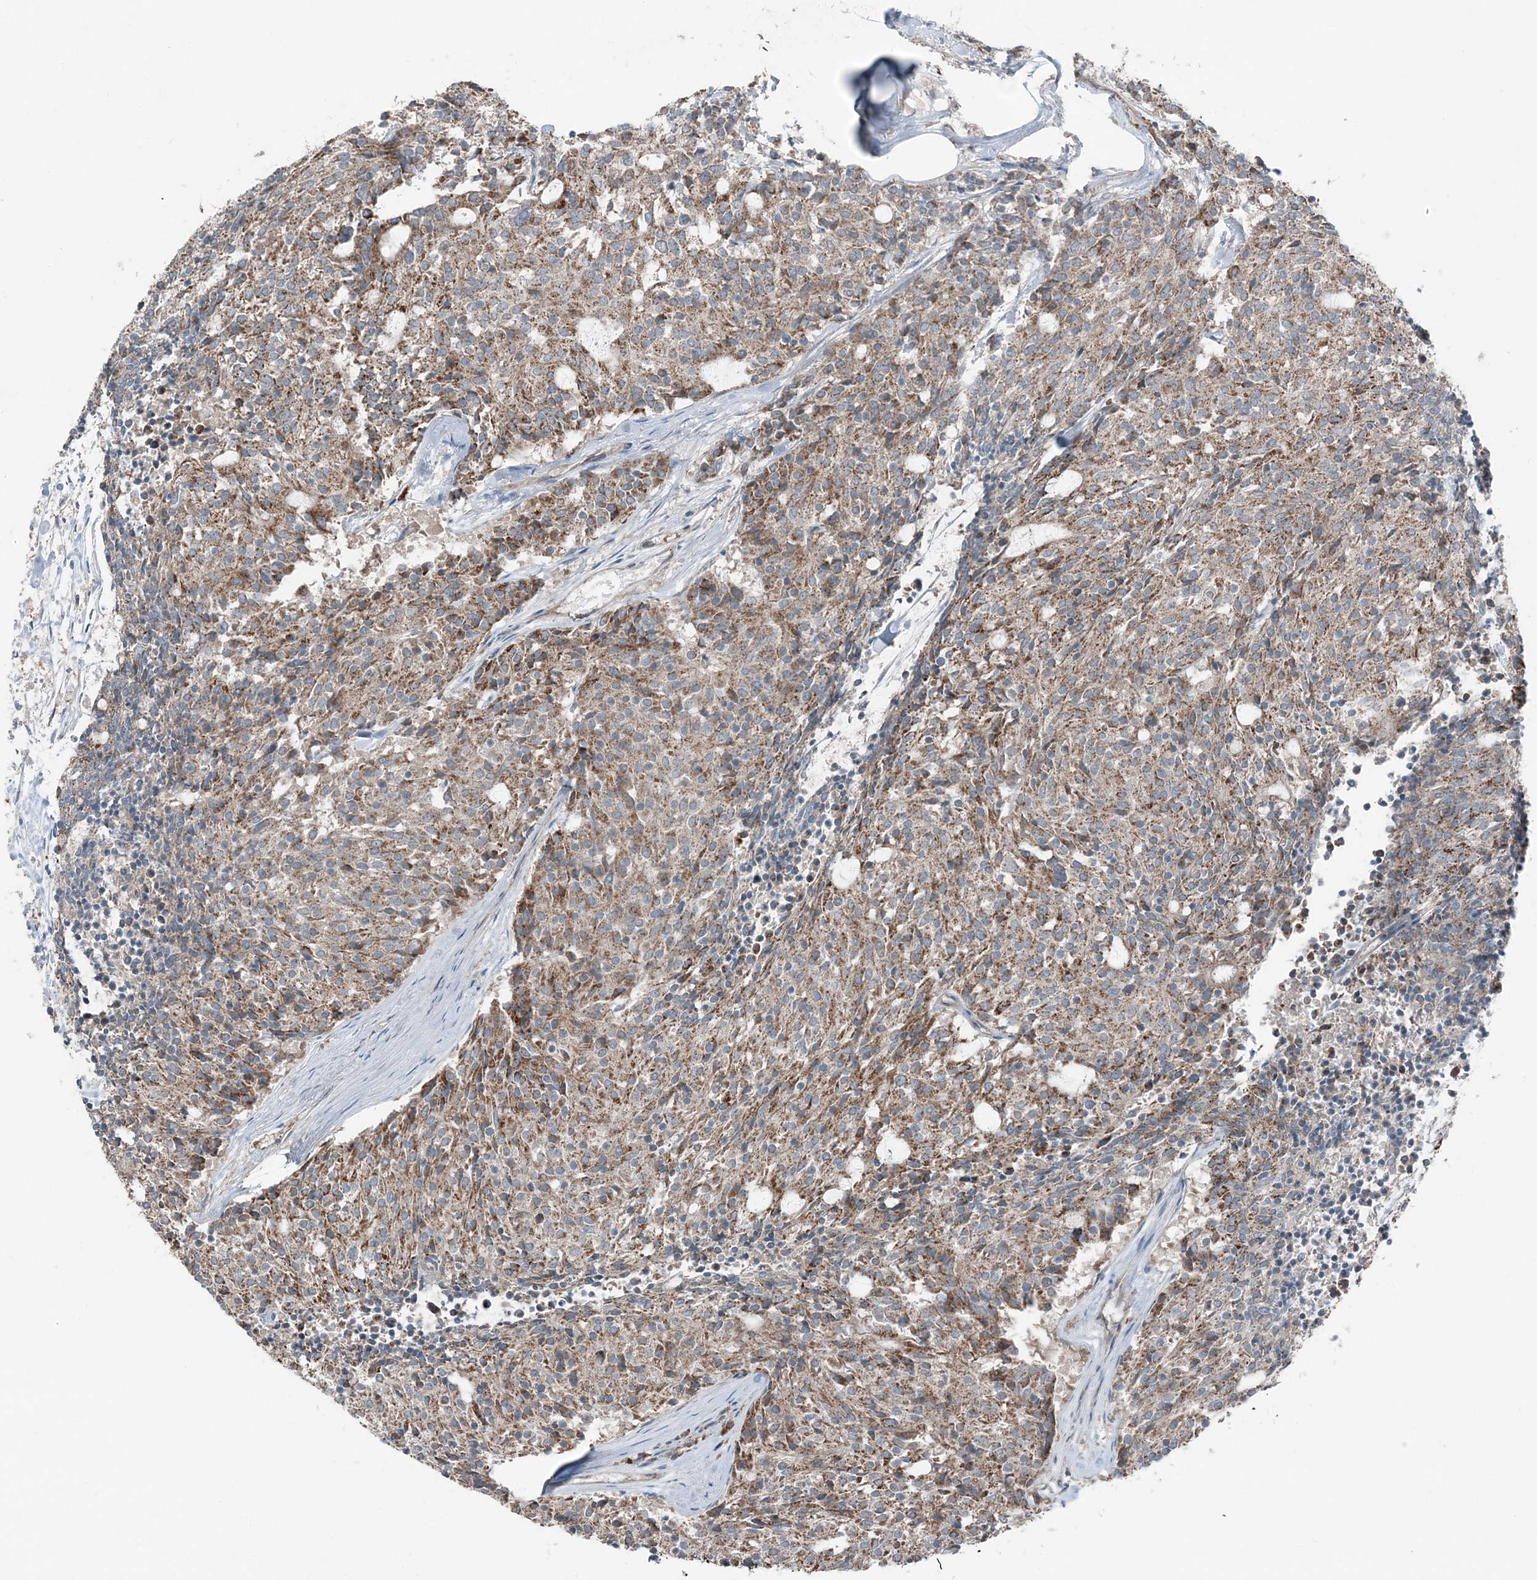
{"staining": {"intensity": "moderate", "quantity": ">75%", "location": "cytoplasmic/membranous"}, "tissue": "carcinoid", "cell_type": "Tumor cells", "image_type": "cancer", "snomed": [{"axis": "morphology", "description": "Carcinoid, malignant, NOS"}, {"axis": "topography", "description": "Pancreas"}], "caption": "IHC staining of malignant carcinoid, which reveals medium levels of moderate cytoplasmic/membranous expression in about >75% of tumor cells indicating moderate cytoplasmic/membranous protein positivity. The staining was performed using DAB (brown) for protein detection and nuclei were counterstained in hematoxylin (blue).", "gene": "KY", "patient": {"sex": "female", "age": 54}}